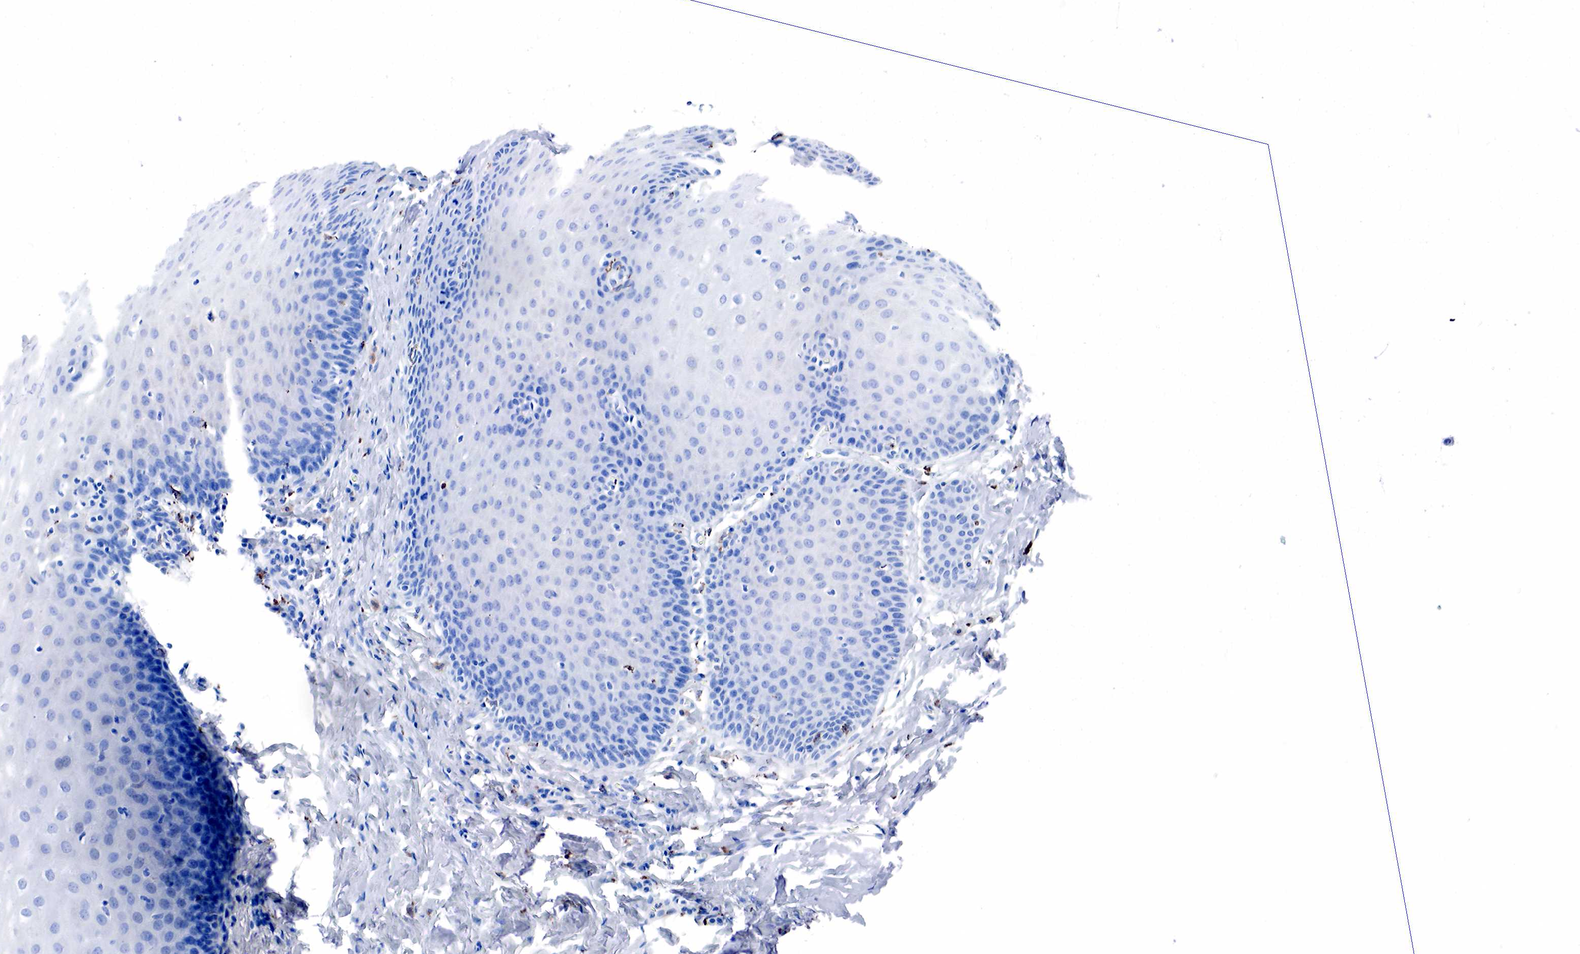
{"staining": {"intensity": "negative", "quantity": "none", "location": "none"}, "tissue": "esophagus", "cell_type": "Squamous epithelial cells", "image_type": "normal", "snomed": [{"axis": "morphology", "description": "Normal tissue, NOS"}, {"axis": "topography", "description": "Esophagus"}], "caption": "This is a histopathology image of immunohistochemistry staining of benign esophagus, which shows no positivity in squamous epithelial cells.", "gene": "CD68", "patient": {"sex": "male", "age": 70}}